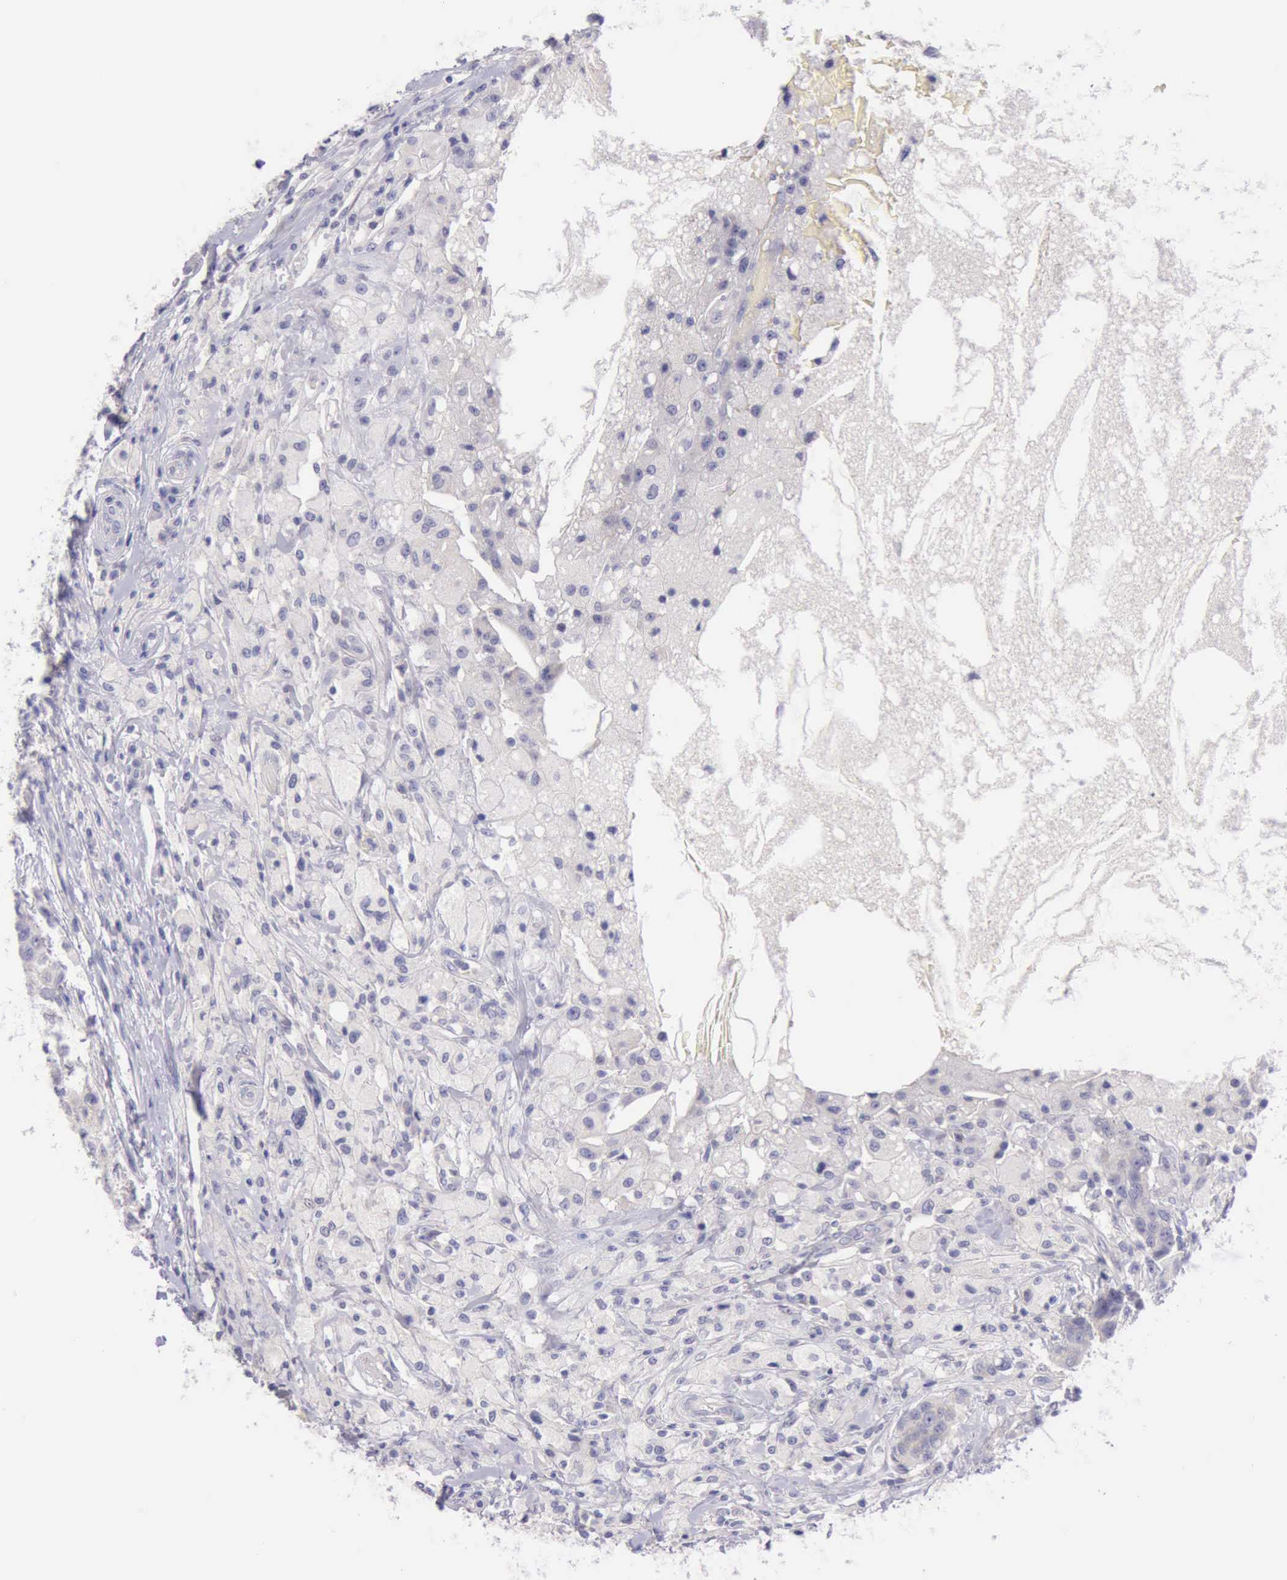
{"staining": {"intensity": "negative", "quantity": "none", "location": "none"}, "tissue": "breast cancer", "cell_type": "Tumor cells", "image_type": "cancer", "snomed": [{"axis": "morphology", "description": "Duct carcinoma"}, {"axis": "topography", "description": "Breast"}], "caption": "The histopathology image displays no staining of tumor cells in breast cancer.", "gene": "LRFN5", "patient": {"sex": "female", "age": 27}}